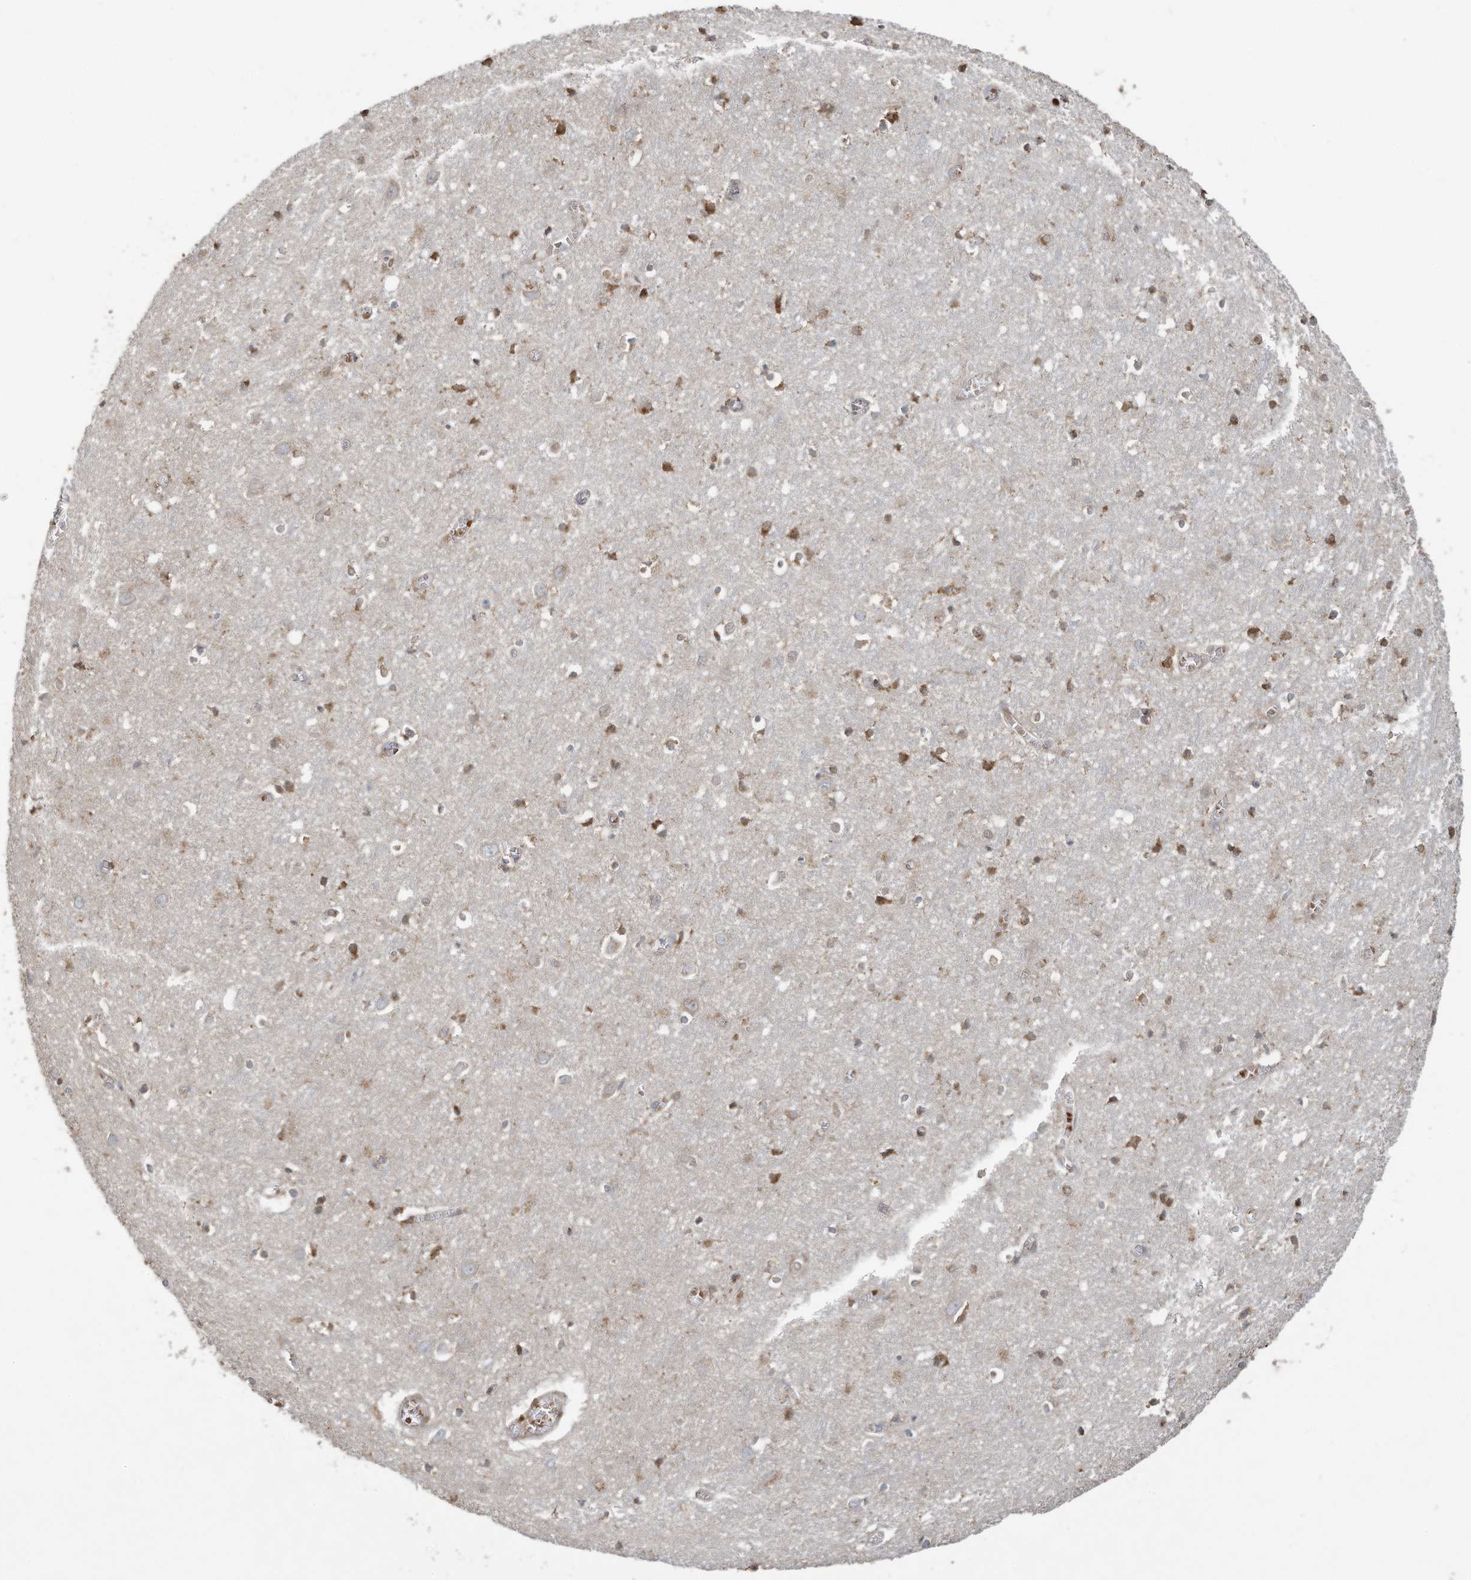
{"staining": {"intensity": "negative", "quantity": "none", "location": "none"}, "tissue": "cerebral cortex", "cell_type": "Endothelial cells", "image_type": "normal", "snomed": [{"axis": "morphology", "description": "Normal tissue, NOS"}, {"axis": "topography", "description": "Cerebral cortex"}], "caption": "Cerebral cortex was stained to show a protein in brown. There is no significant staining in endothelial cells. (Stains: DAB (3,3'-diaminobenzidine) immunohistochemistry with hematoxylin counter stain, Microscopy: brightfield microscopy at high magnification).", "gene": "ERI2", "patient": {"sex": "female", "age": 64}}